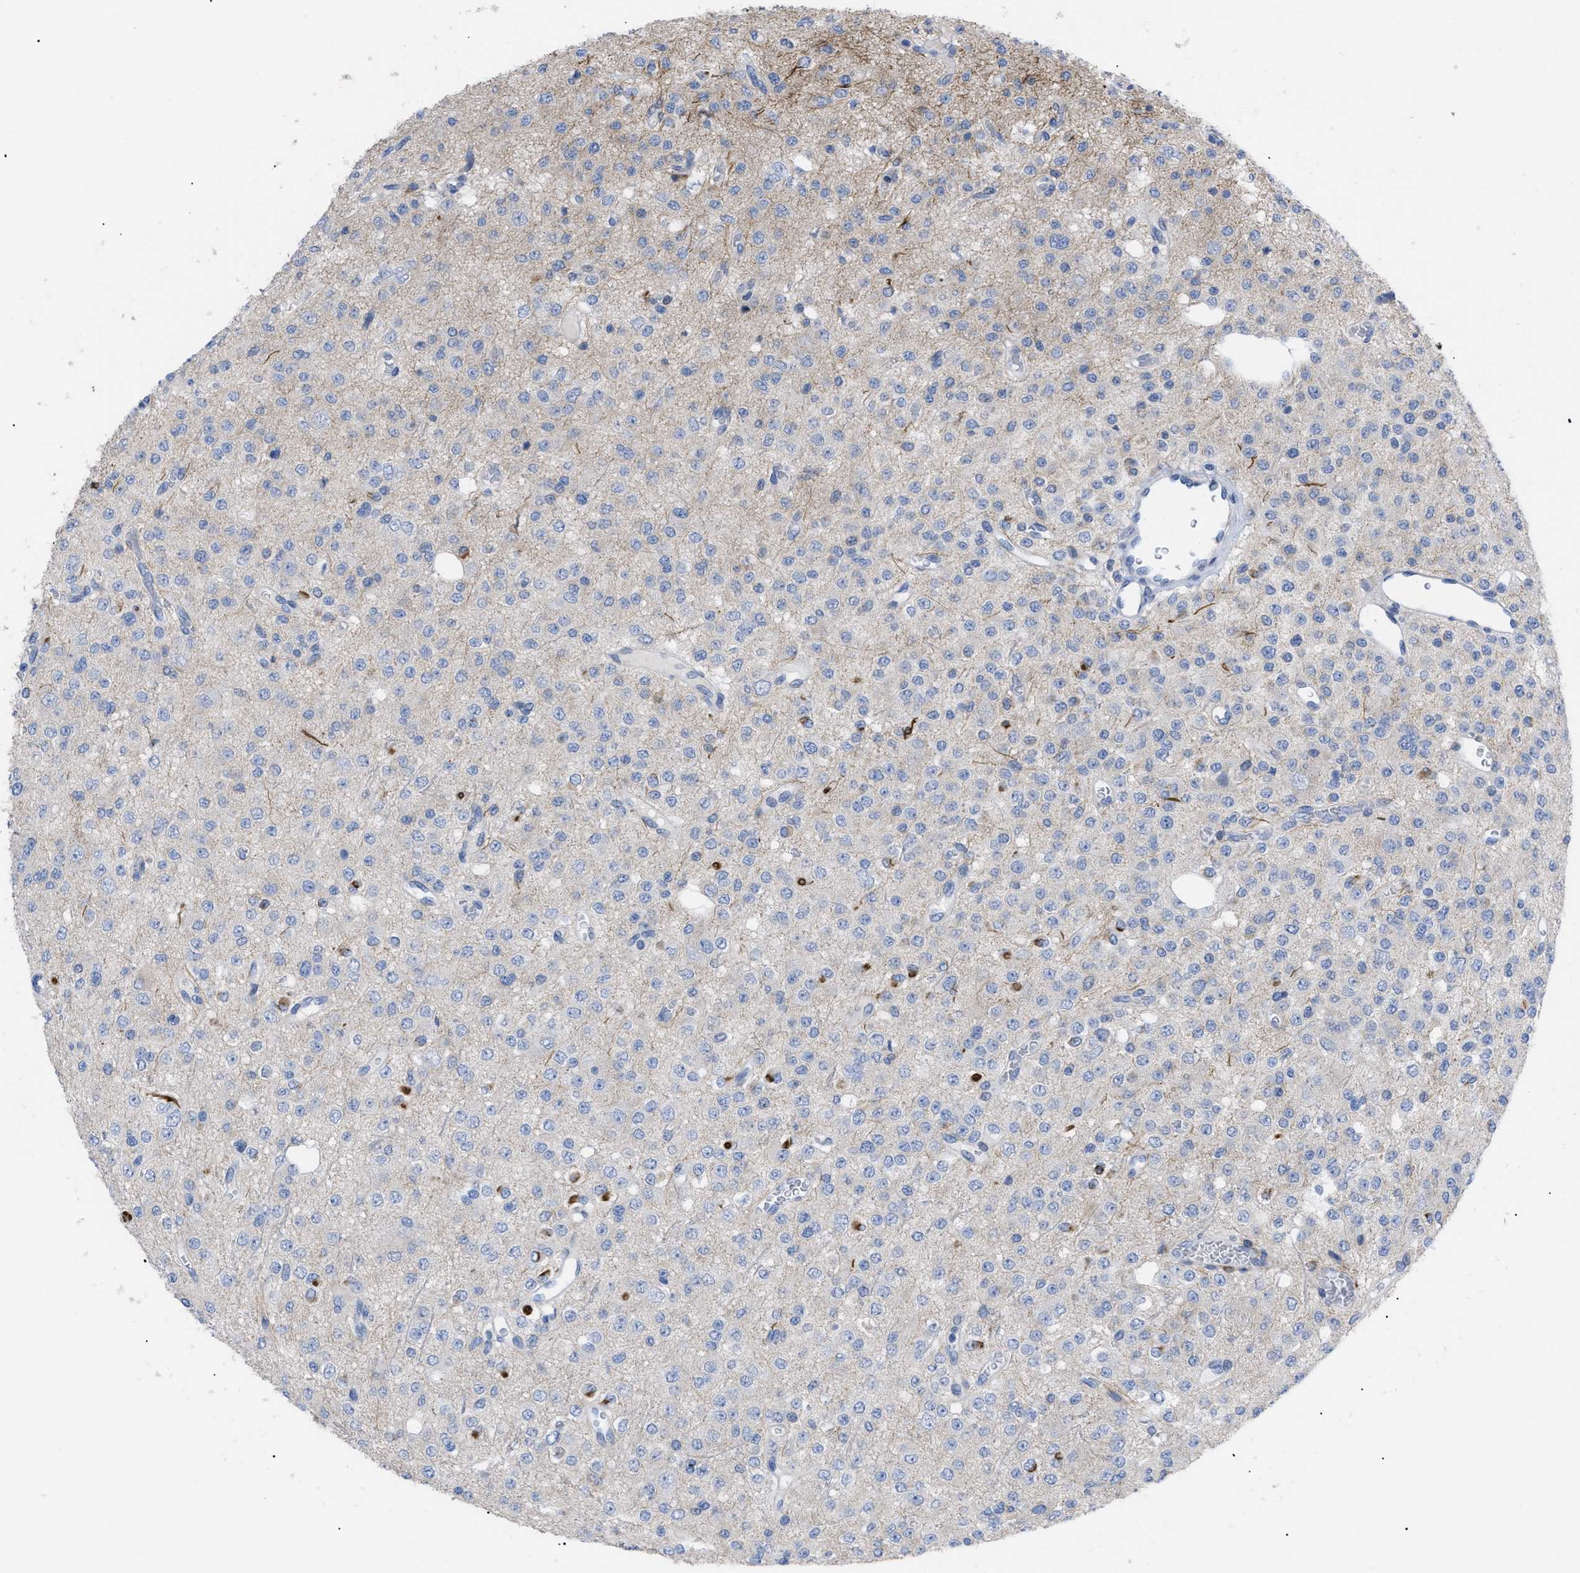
{"staining": {"intensity": "strong", "quantity": "<25%", "location": "cytoplasmic/membranous"}, "tissue": "glioma", "cell_type": "Tumor cells", "image_type": "cancer", "snomed": [{"axis": "morphology", "description": "Glioma, malignant, Low grade"}, {"axis": "topography", "description": "Brain"}], "caption": "Protein expression analysis of glioma reveals strong cytoplasmic/membranous expression in approximately <25% of tumor cells.", "gene": "CAV3", "patient": {"sex": "male", "age": 38}}